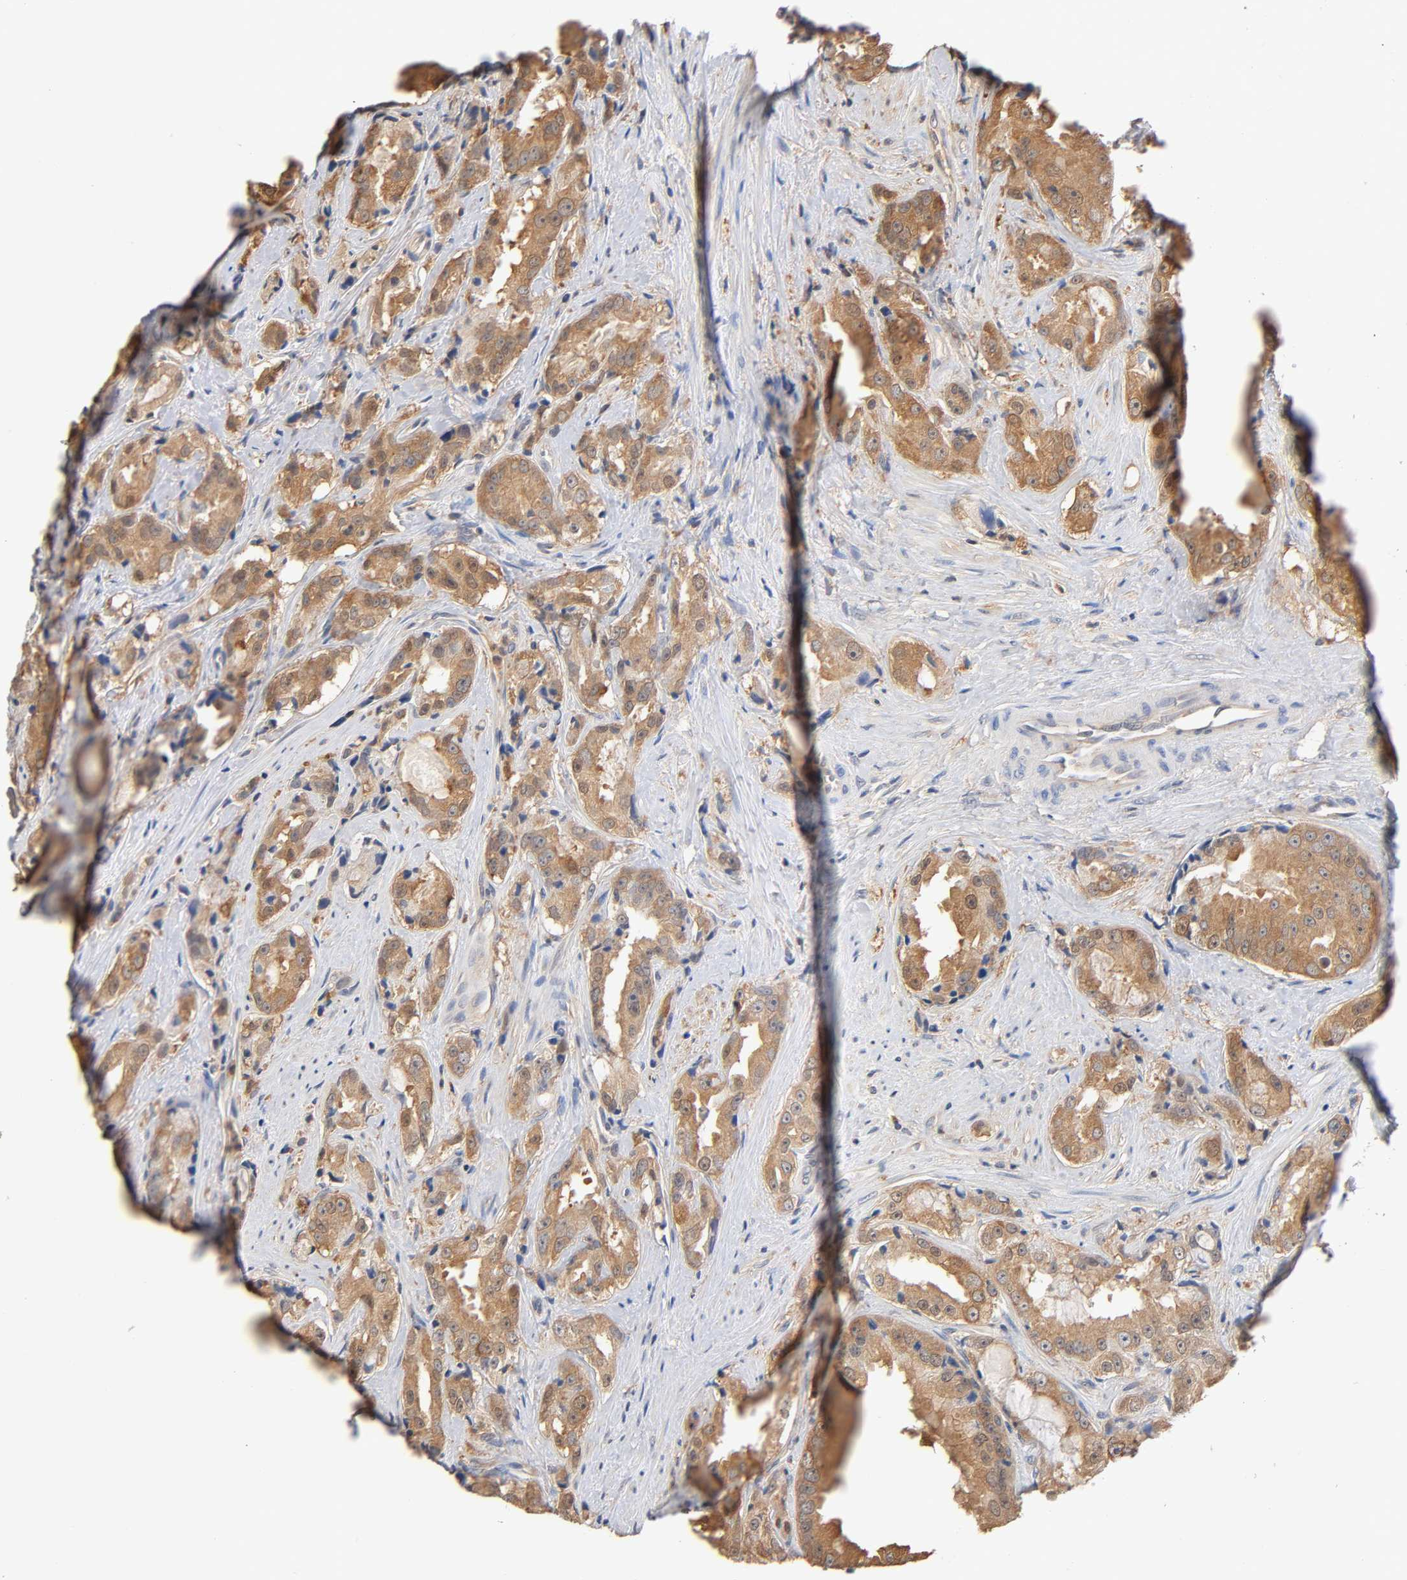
{"staining": {"intensity": "moderate", "quantity": ">75%", "location": "cytoplasmic/membranous"}, "tissue": "prostate cancer", "cell_type": "Tumor cells", "image_type": "cancer", "snomed": [{"axis": "morphology", "description": "Adenocarcinoma, High grade"}, {"axis": "topography", "description": "Prostate"}], "caption": "Prostate cancer (high-grade adenocarcinoma) was stained to show a protein in brown. There is medium levels of moderate cytoplasmic/membranous positivity in about >75% of tumor cells.", "gene": "ALDOA", "patient": {"sex": "male", "age": 73}}